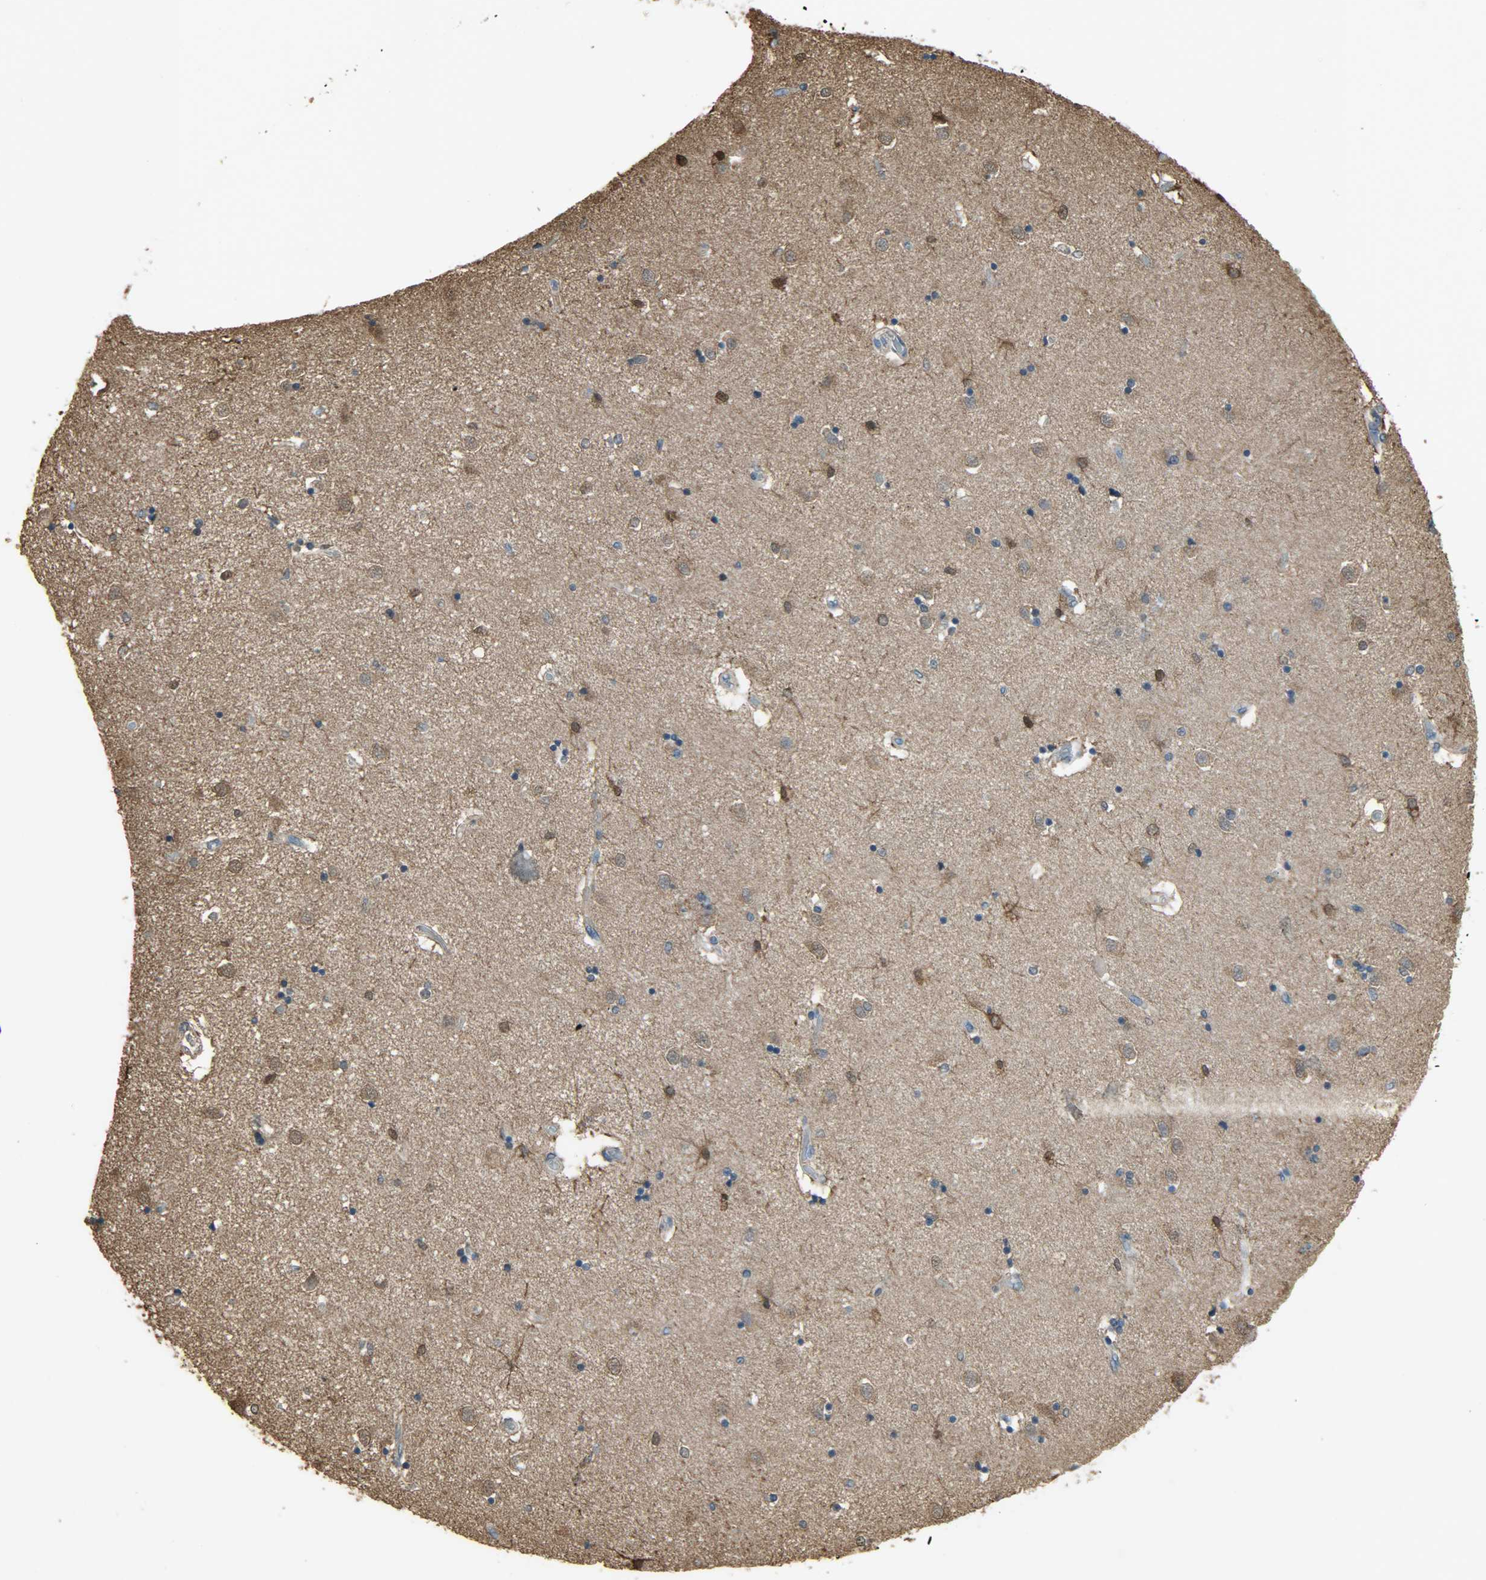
{"staining": {"intensity": "moderate", "quantity": "25%-75%", "location": "cytoplasmic/membranous"}, "tissue": "caudate", "cell_type": "Glial cells", "image_type": "normal", "snomed": [{"axis": "morphology", "description": "Normal tissue, NOS"}, {"axis": "topography", "description": "Lateral ventricle wall"}], "caption": "IHC photomicrograph of benign human caudate stained for a protein (brown), which demonstrates medium levels of moderate cytoplasmic/membranous positivity in approximately 25%-75% of glial cells.", "gene": "LDHB", "patient": {"sex": "female", "age": 54}}